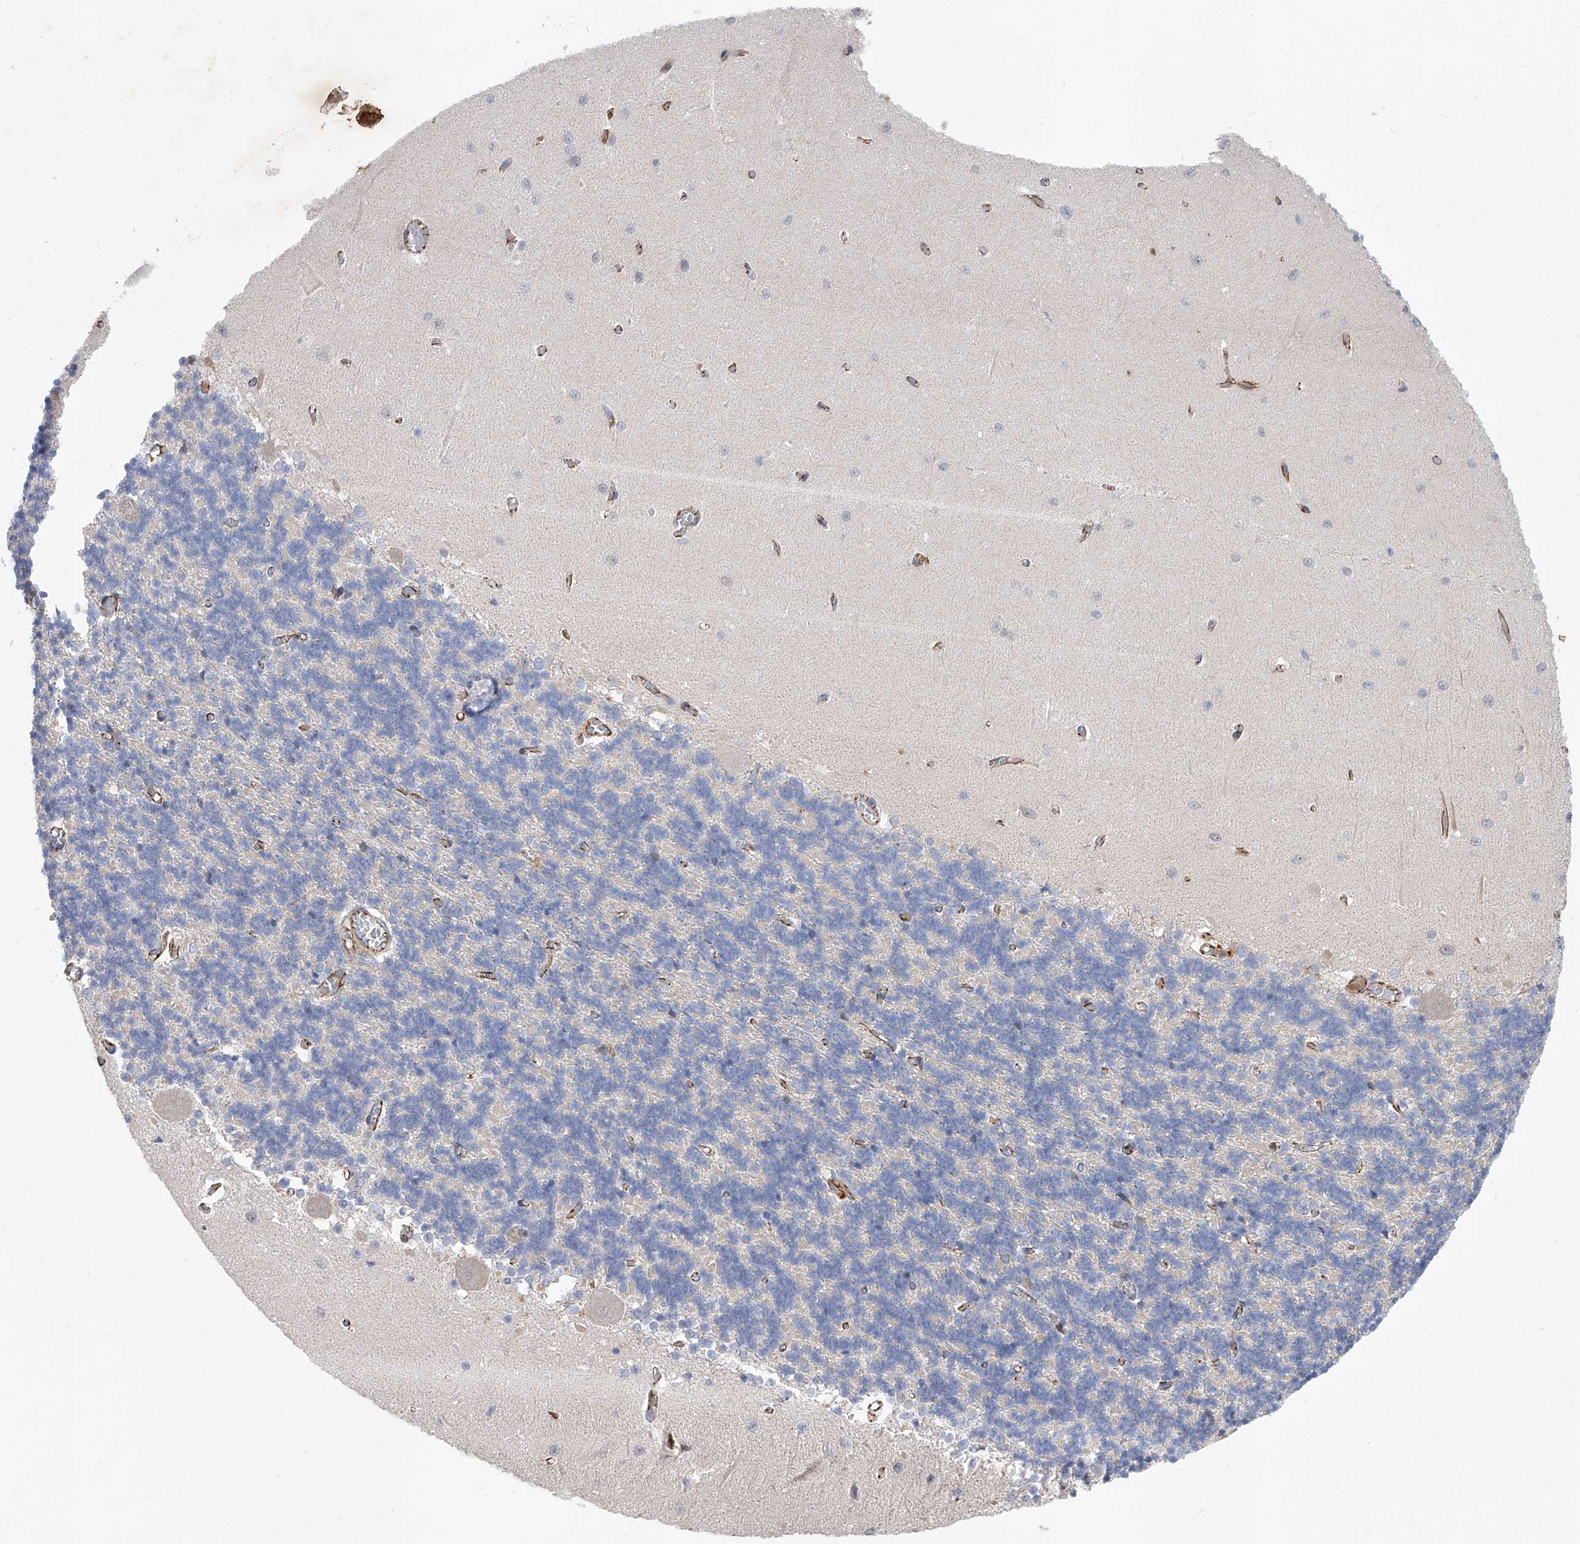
{"staining": {"intensity": "negative", "quantity": "none", "location": "none"}, "tissue": "cerebellum", "cell_type": "Cells in granular layer", "image_type": "normal", "snomed": [{"axis": "morphology", "description": "Normal tissue, NOS"}, {"axis": "topography", "description": "Cerebellum"}], "caption": "The immunohistochemistry histopathology image has no significant expression in cells in granular layer of cerebellum. Brightfield microscopy of immunohistochemistry stained with DAB (brown) and hematoxylin (blue), captured at high magnification.", "gene": "ENSG00000250424", "patient": {"sex": "male", "age": 37}}